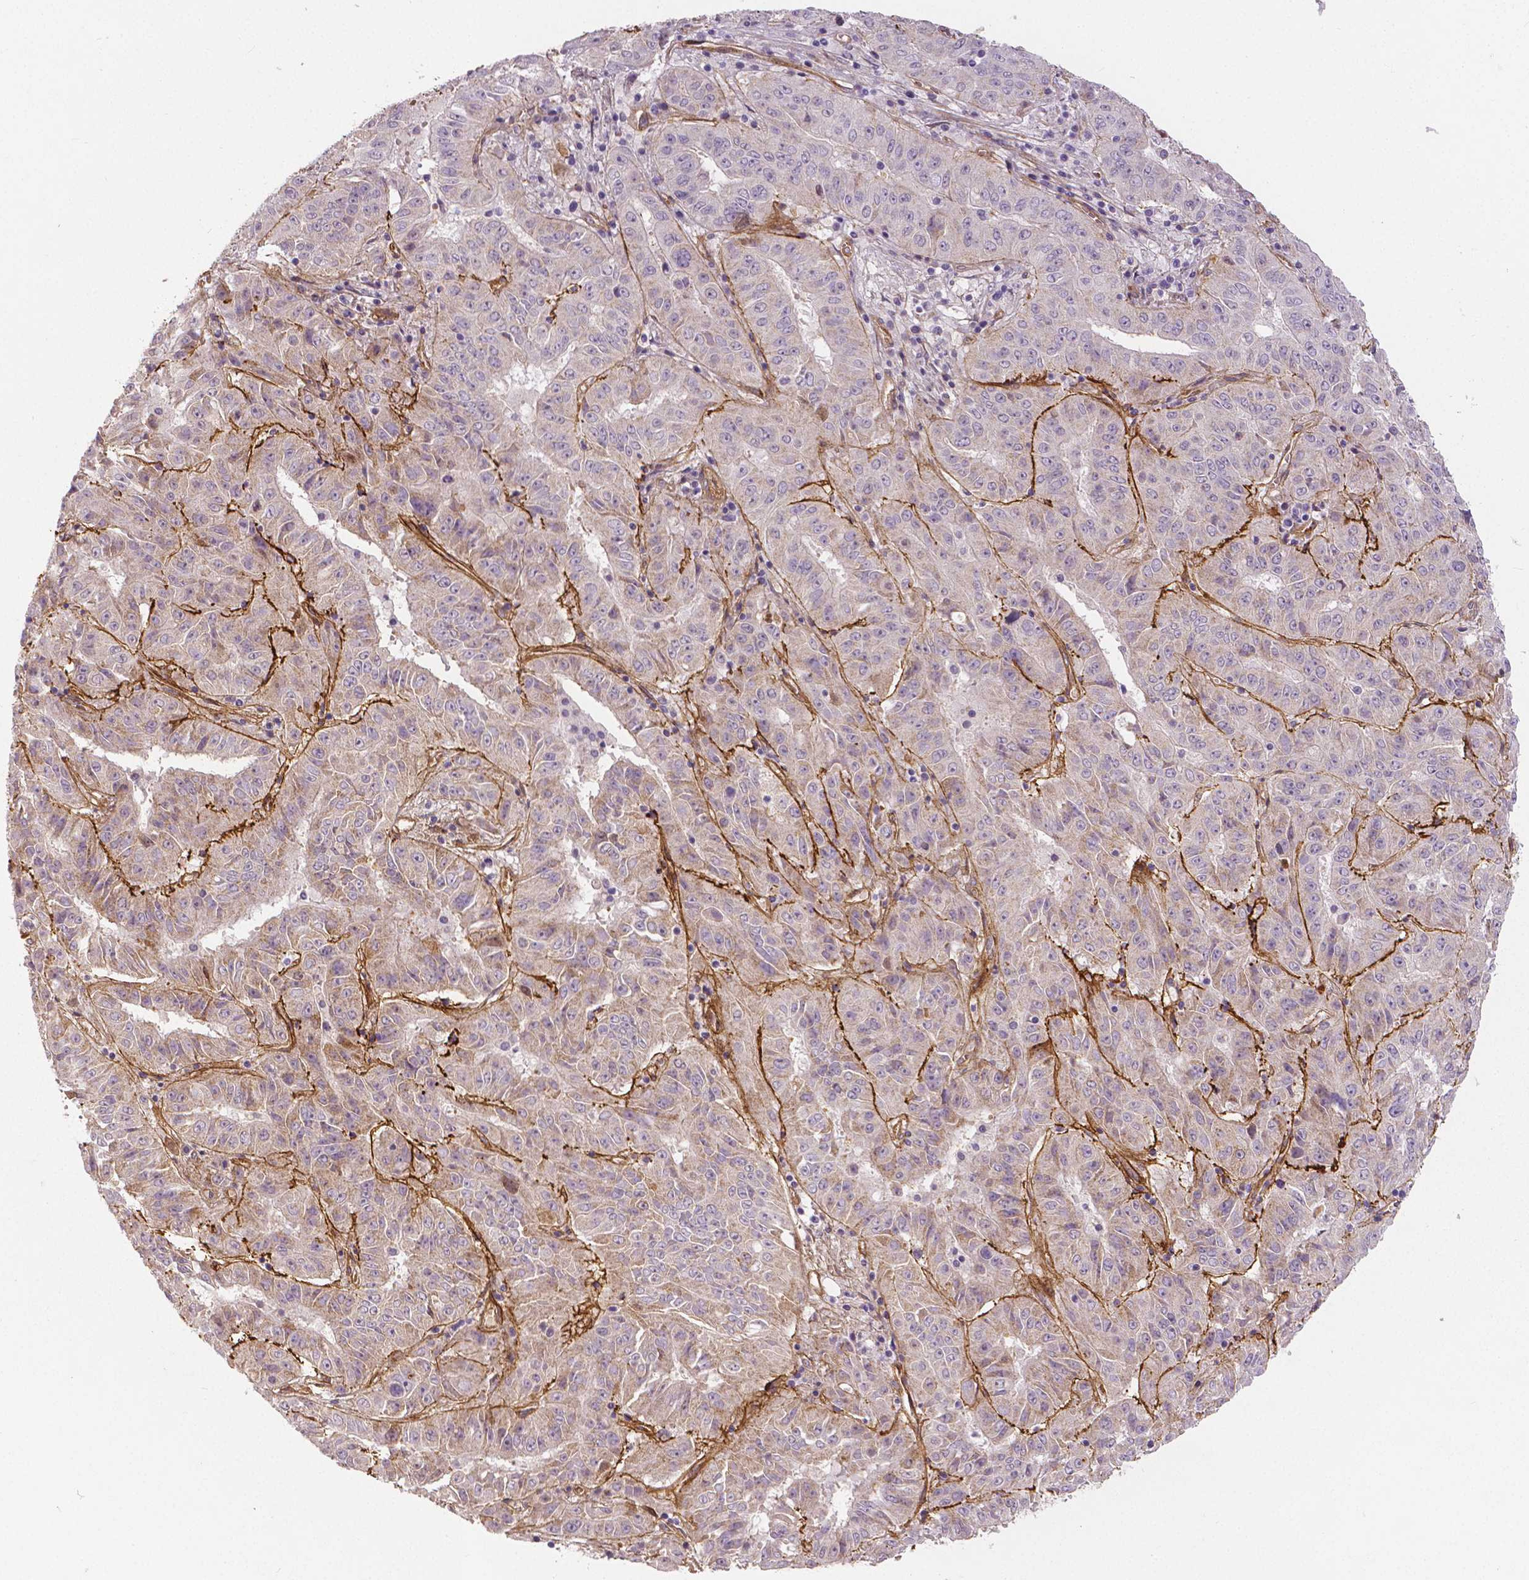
{"staining": {"intensity": "weak", "quantity": "<25%", "location": "cytoplasmic/membranous"}, "tissue": "pancreatic cancer", "cell_type": "Tumor cells", "image_type": "cancer", "snomed": [{"axis": "morphology", "description": "Adenocarcinoma, NOS"}, {"axis": "topography", "description": "Pancreas"}], "caption": "Immunohistochemistry of human pancreatic adenocarcinoma shows no positivity in tumor cells.", "gene": "FLT1", "patient": {"sex": "male", "age": 63}}